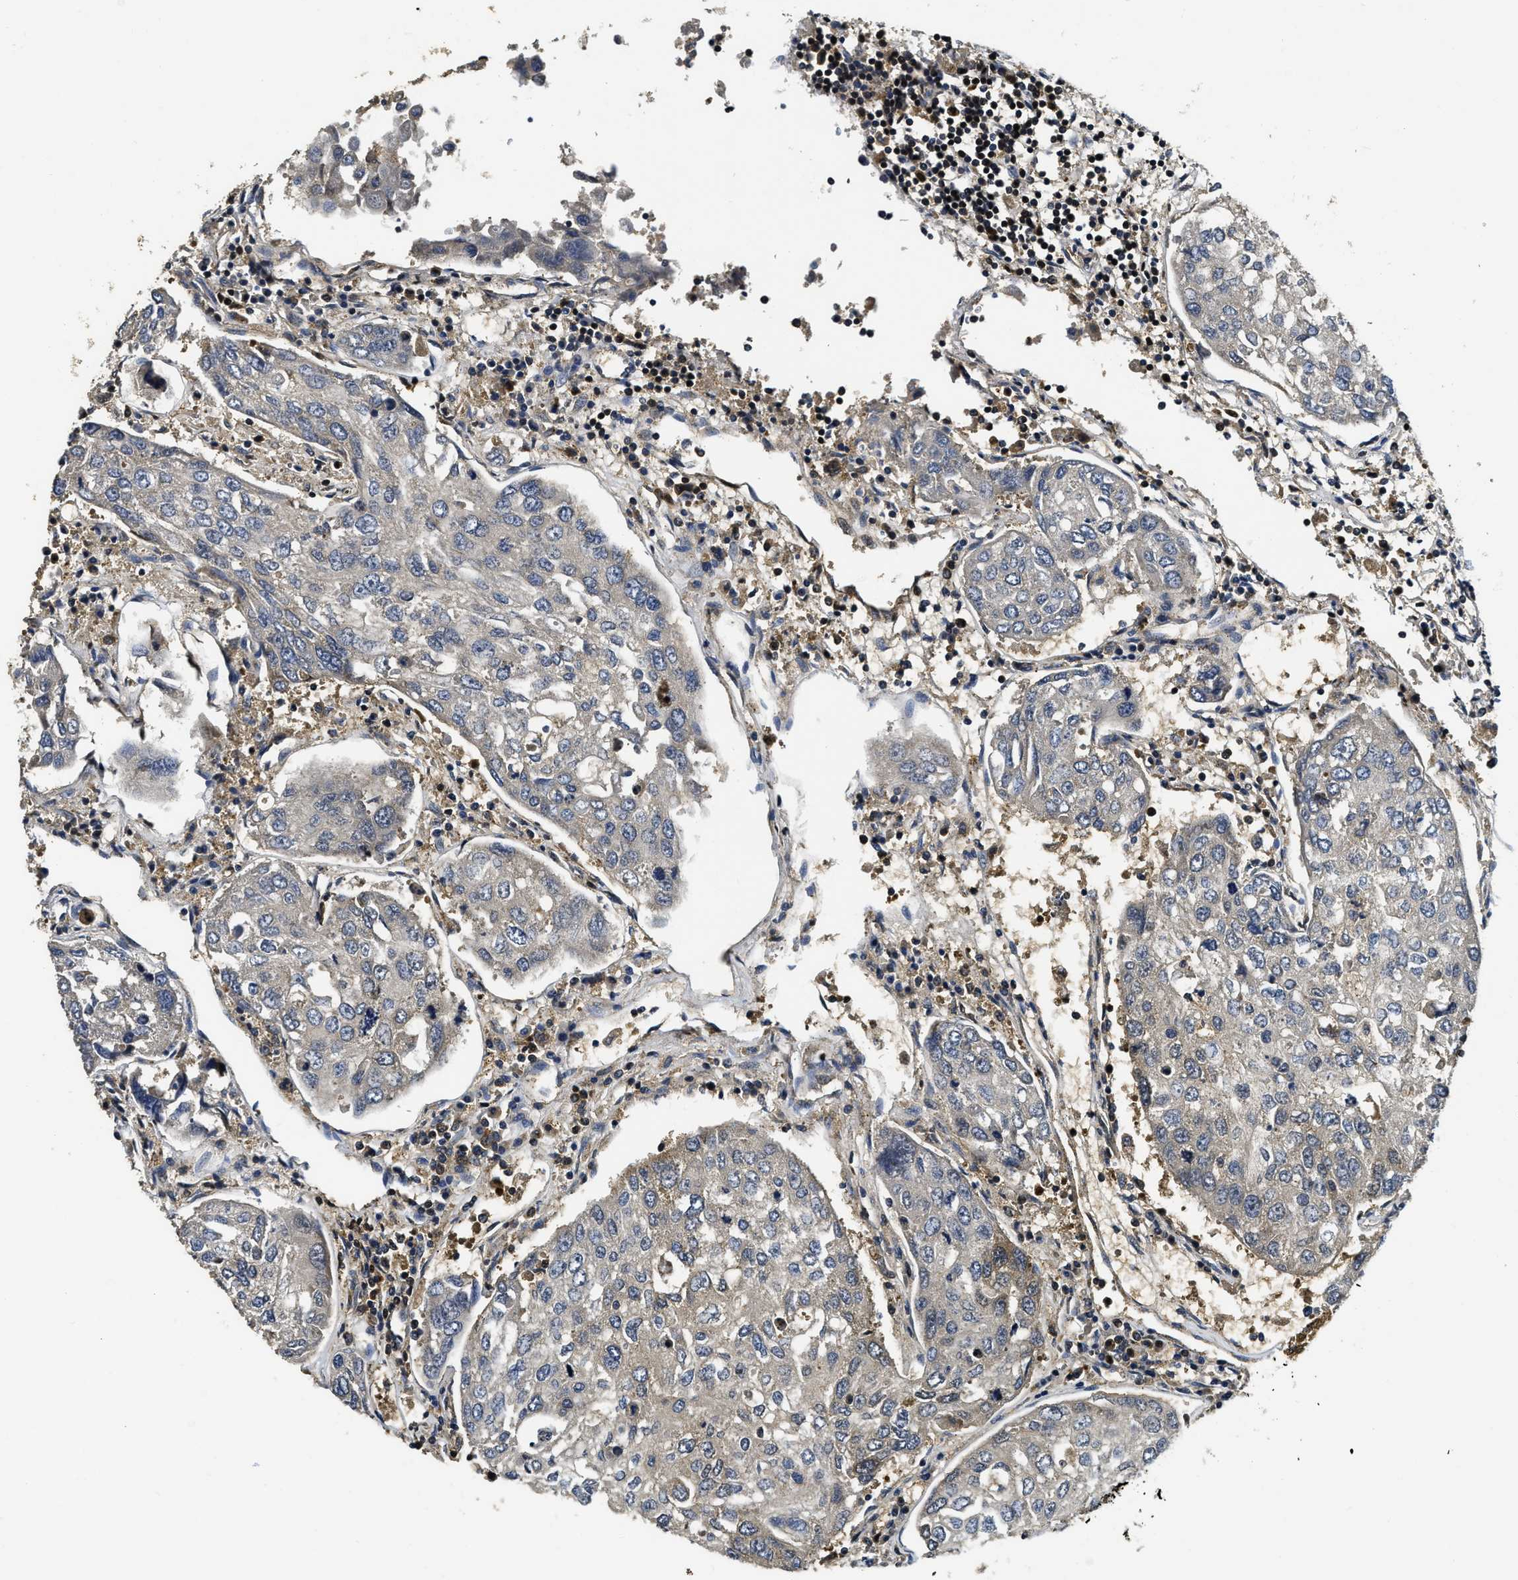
{"staining": {"intensity": "moderate", "quantity": "25%-75%", "location": "cytoplasmic/membranous"}, "tissue": "urothelial cancer", "cell_type": "Tumor cells", "image_type": "cancer", "snomed": [{"axis": "morphology", "description": "Urothelial carcinoma, High grade"}, {"axis": "topography", "description": "Lymph node"}, {"axis": "topography", "description": "Urinary bladder"}], "caption": "Brown immunohistochemical staining in urothelial cancer exhibits moderate cytoplasmic/membranous positivity in about 25%-75% of tumor cells.", "gene": "ADSL", "patient": {"sex": "male", "age": 51}}